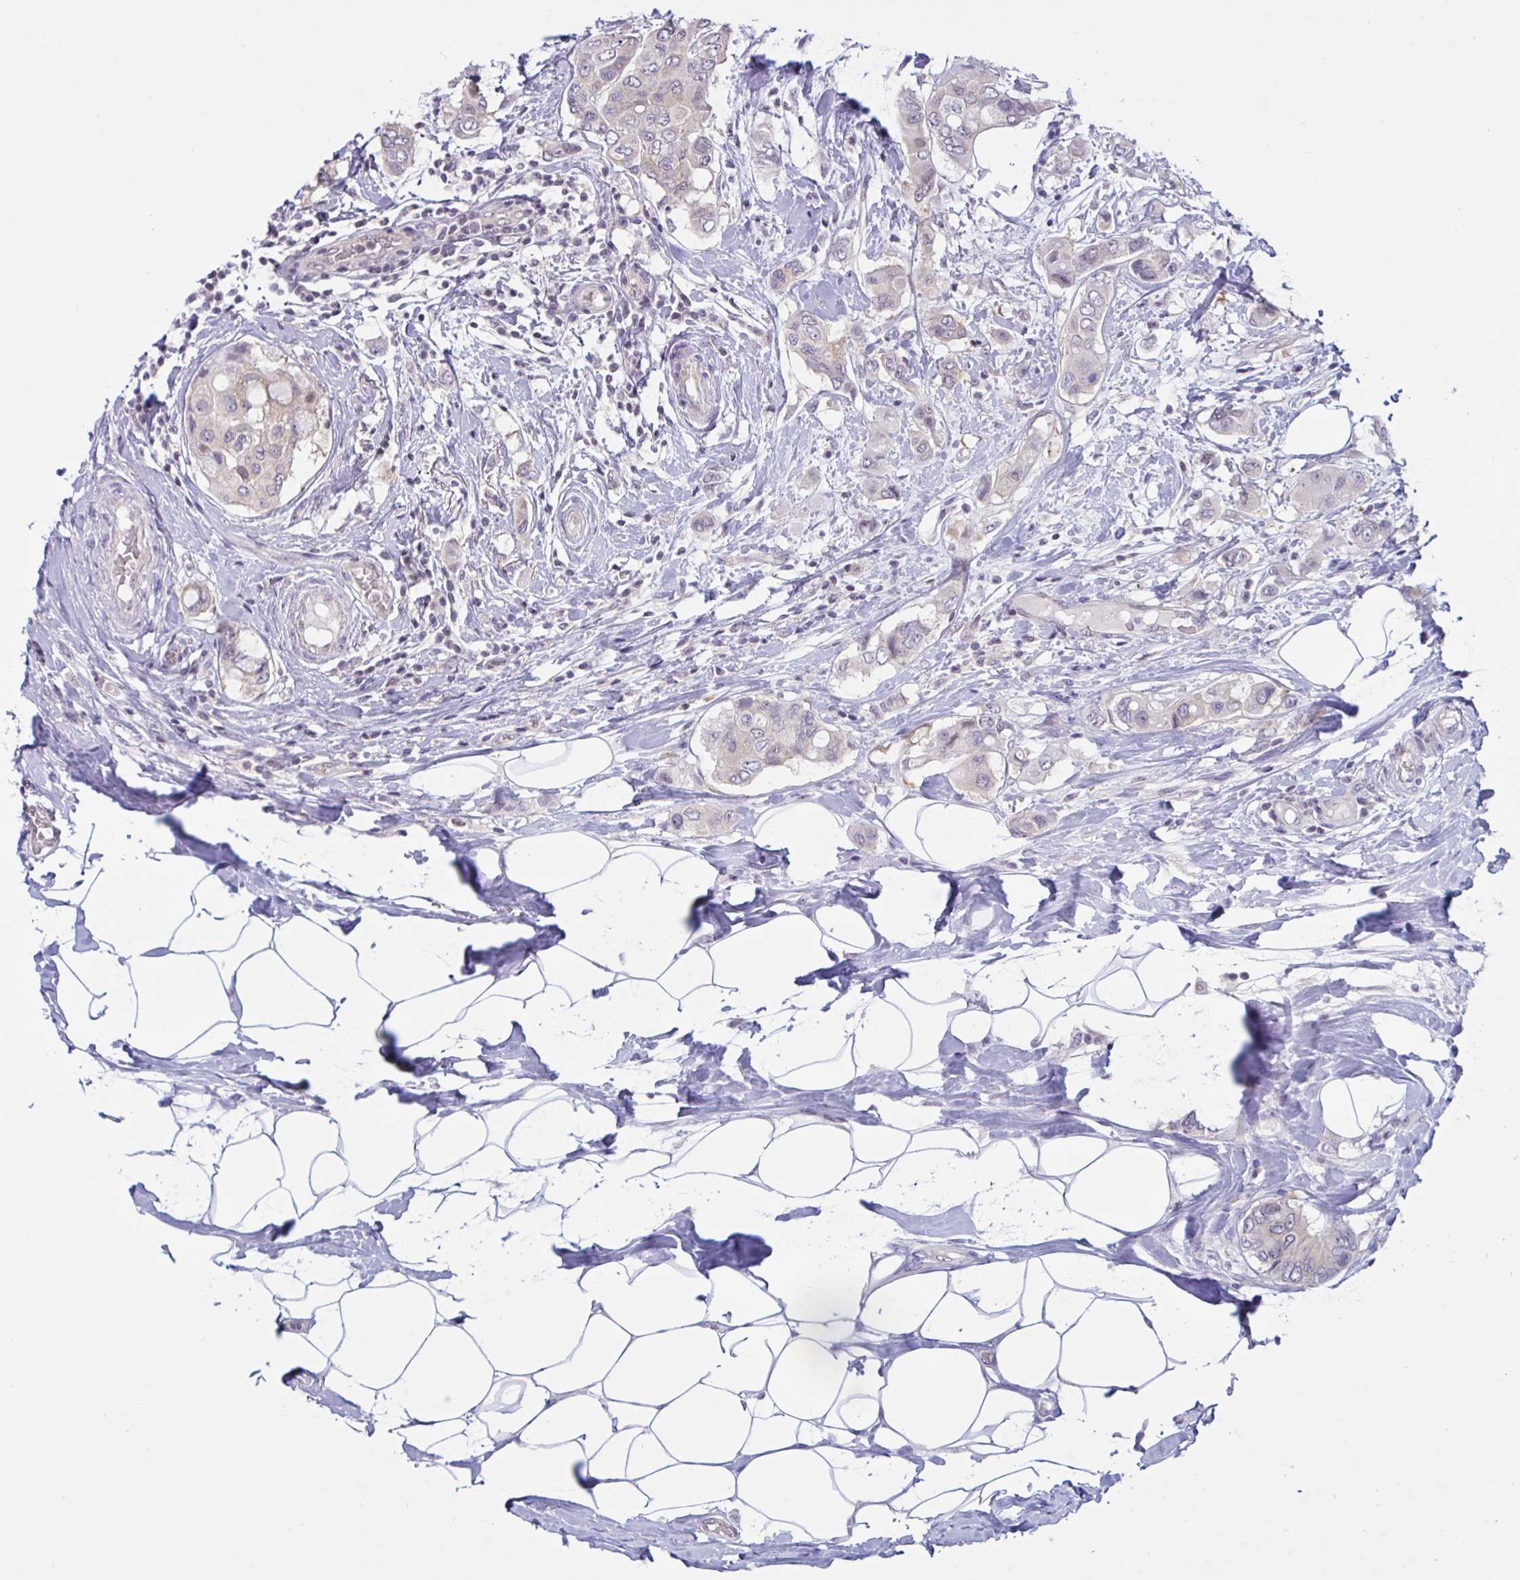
{"staining": {"intensity": "weak", "quantity": "<25%", "location": "nuclear"}, "tissue": "breast cancer", "cell_type": "Tumor cells", "image_type": "cancer", "snomed": [{"axis": "morphology", "description": "Lobular carcinoma"}, {"axis": "topography", "description": "Breast"}], "caption": "This photomicrograph is of breast cancer stained with immunohistochemistry (IHC) to label a protein in brown with the nuclei are counter-stained blue. There is no staining in tumor cells.", "gene": "TSN", "patient": {"sex": "female", "age": 51}}